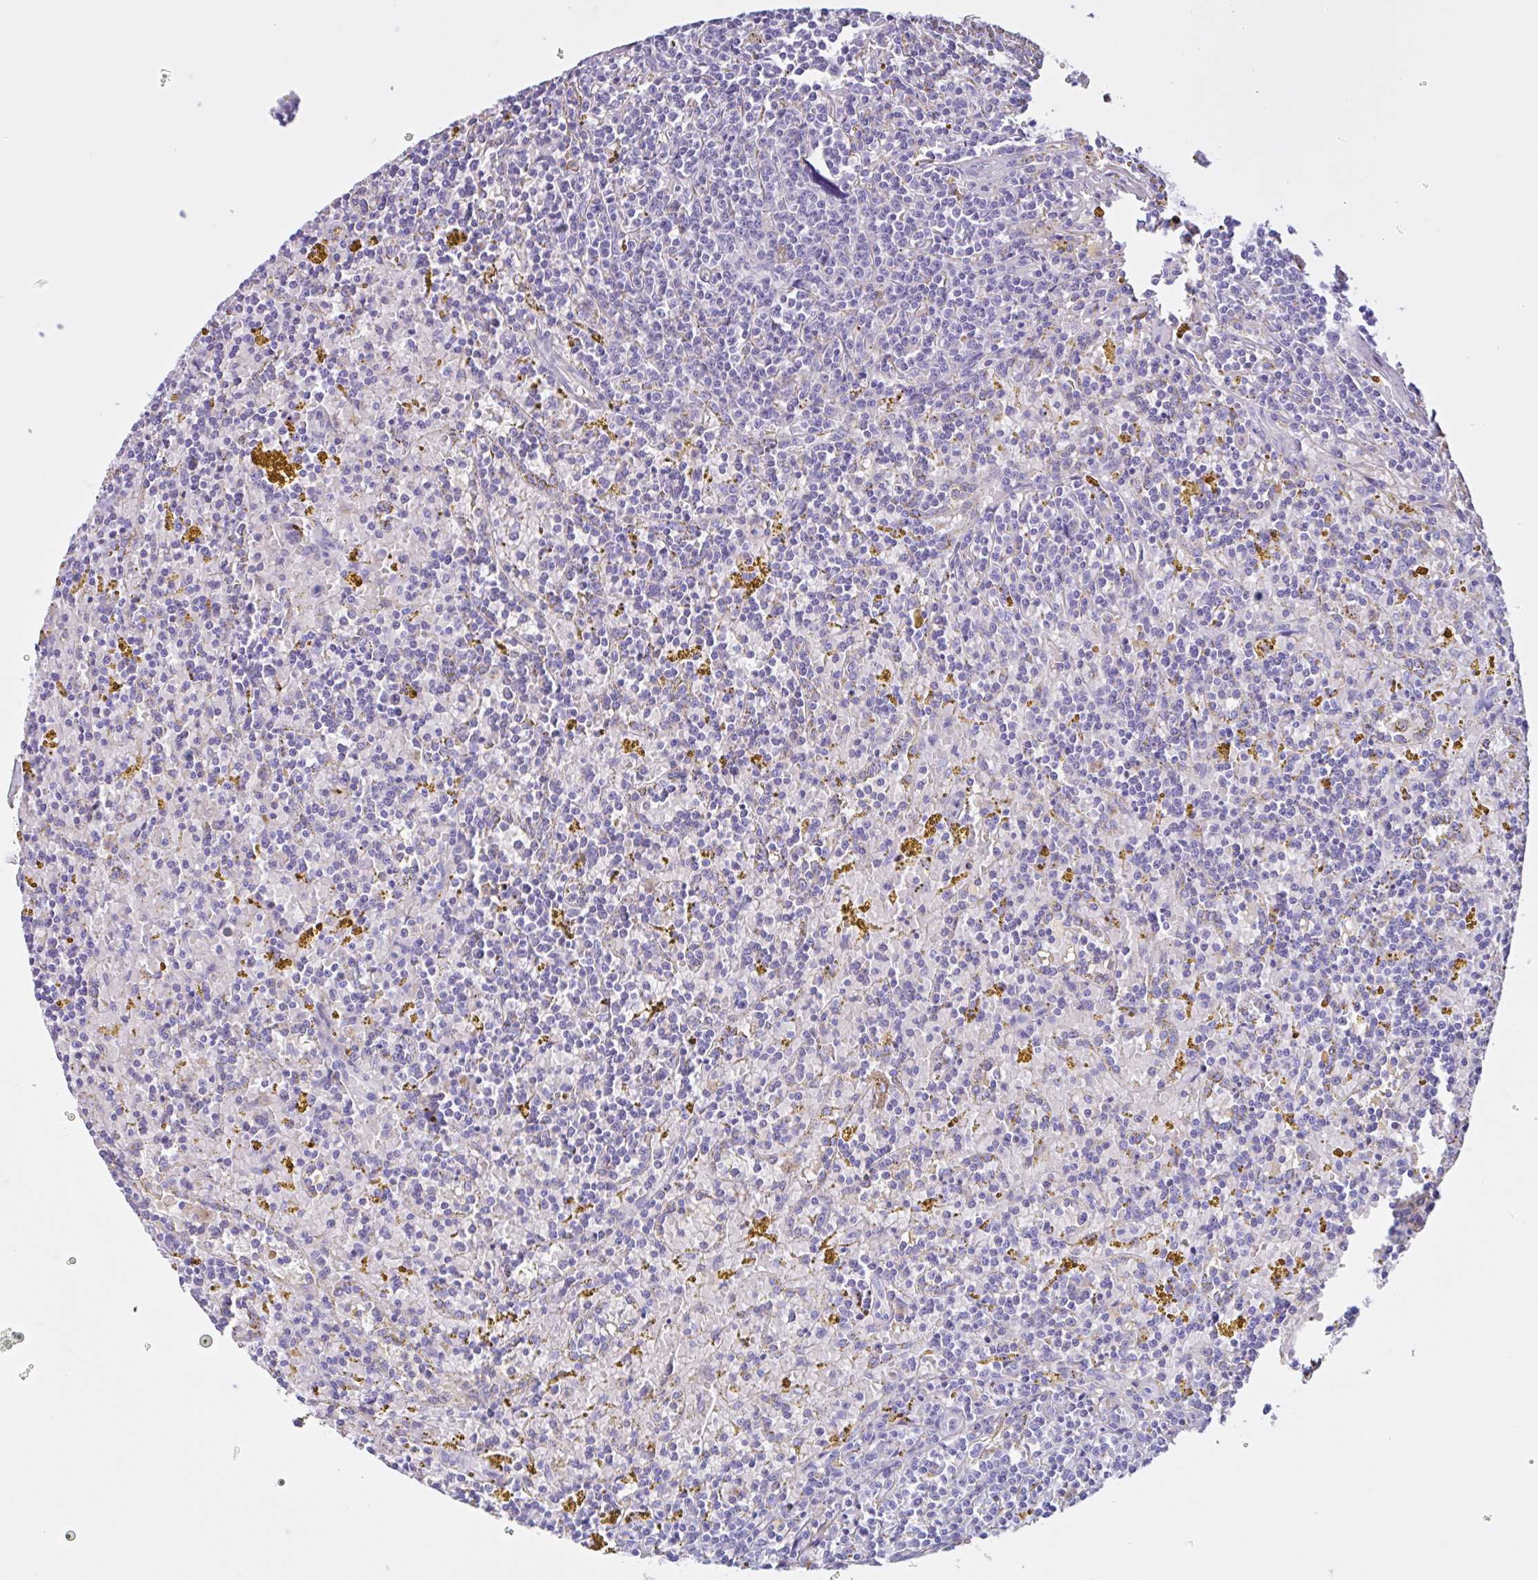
{"staining": {"intensity": "negative", "quantity": "none", "location": "none"}, "tissue": "lymphoma", "cell_type": "Tumor cells", "image_type": "cancer", "snomed": [{"axis": "morphology", "description": "Malignant lymphoma, non-Hodgkin's type, Low grade"}, {"axis": "topography", "description": "Spleen"}, {"axis": "topography", "description": "Lymph node"}], "caption": "This is an immunohistochemistry image of human low-grade malignant lymphoma, non-Hodgkin's type. There is no positivity in tumor cells.", "gene": "LARGE2", "patient": {"sex": "female", "age": 66}}